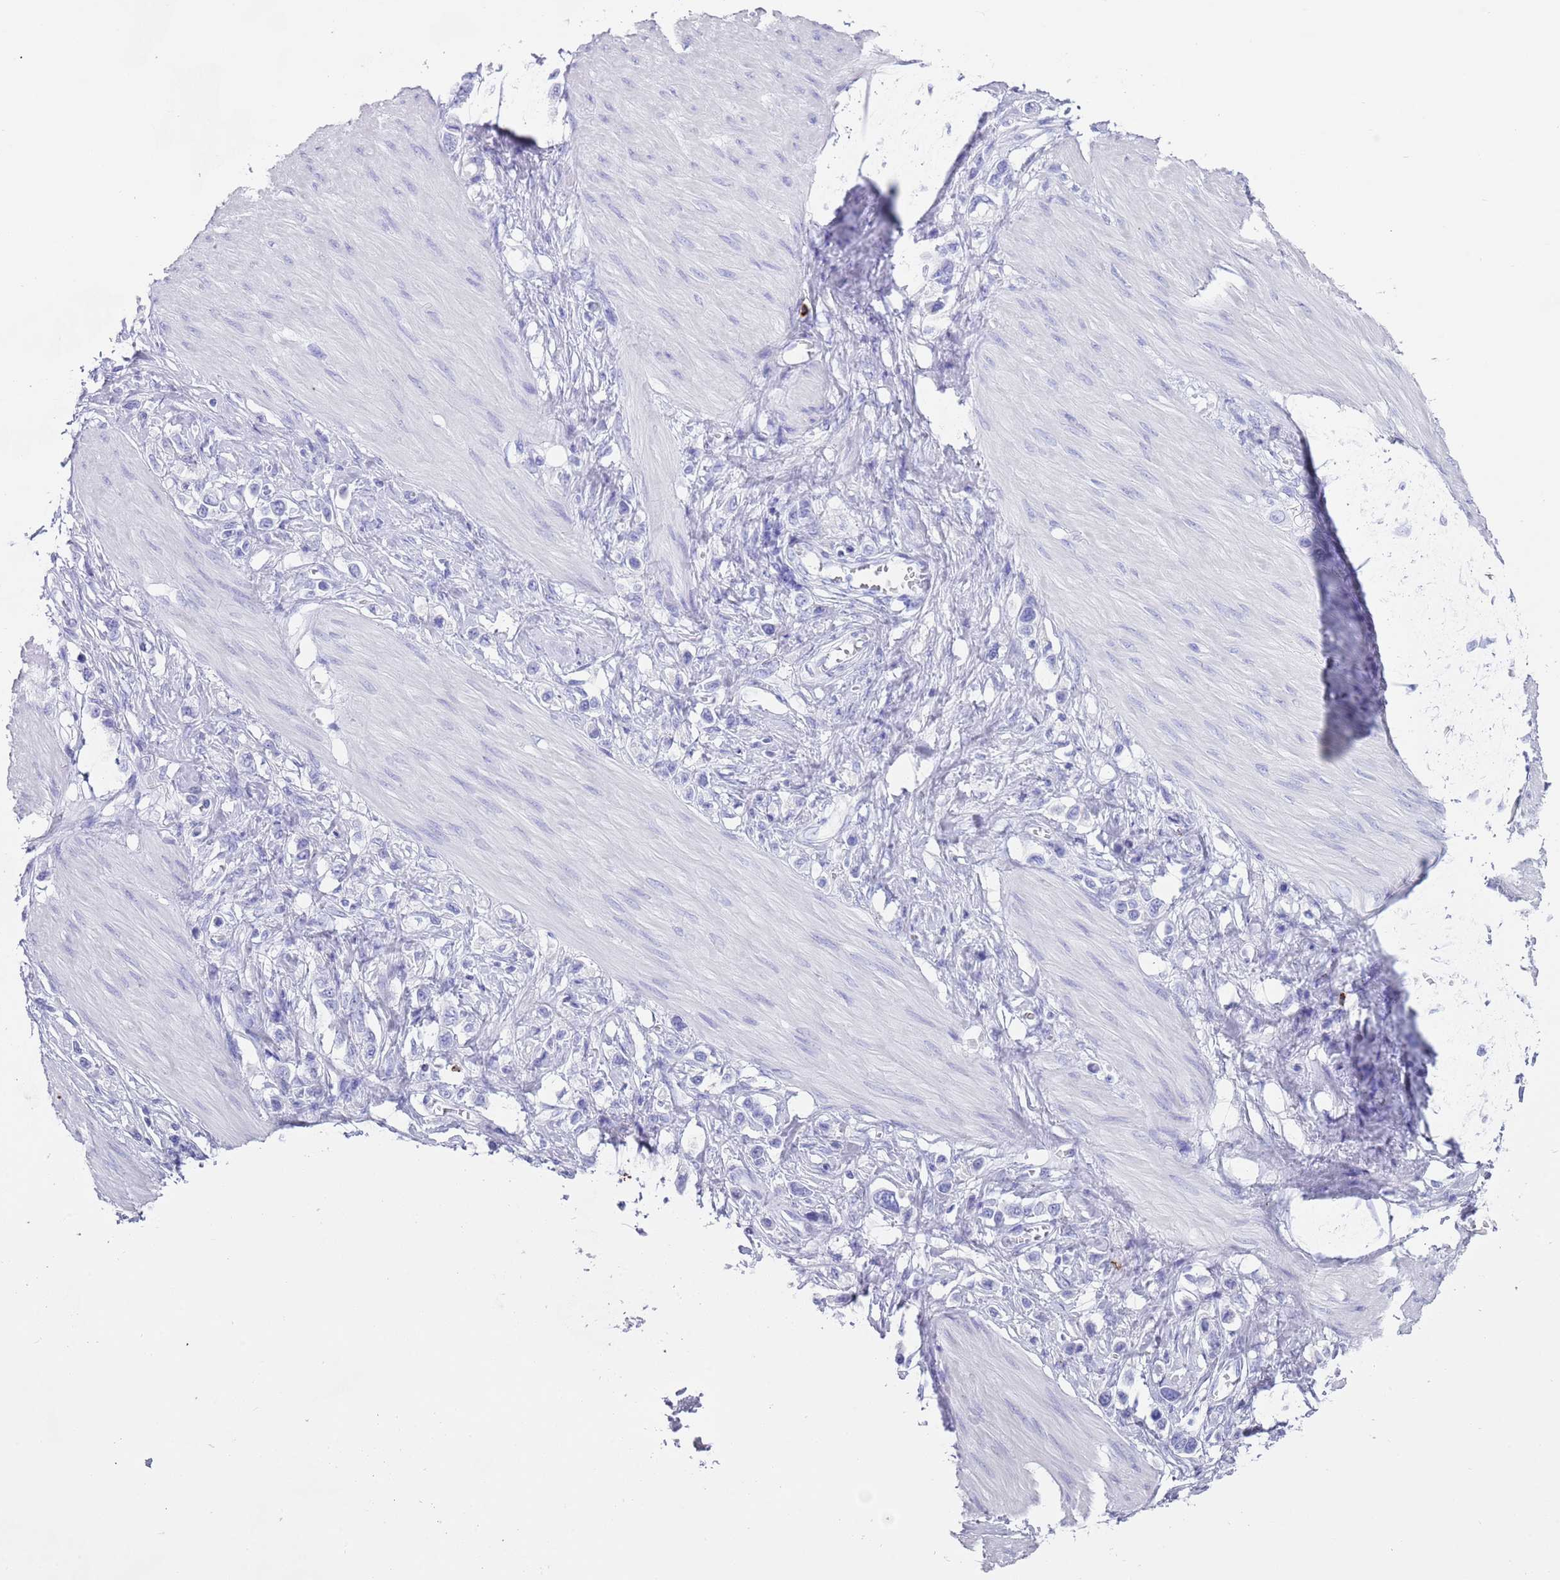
{"staining": {"intensity": "negative", "quantity": "none", "location": "none"}, "tissue": "stomach cancer", "cell_type": "Tumor cells", "image_type": "cancer", "snomed": [{"axis": "morphology", "description": "Adenocarcinoma, NOS"}, {"axis": "topography", "description": "Stomach"}], "caption": "The immunohistochemistry (IHC) image has no significant positivity in tumor cells of stomach adenocarcinoma tissue.", "gene": "MYADML2", "patient": {"sex": "female", "age": 65}}